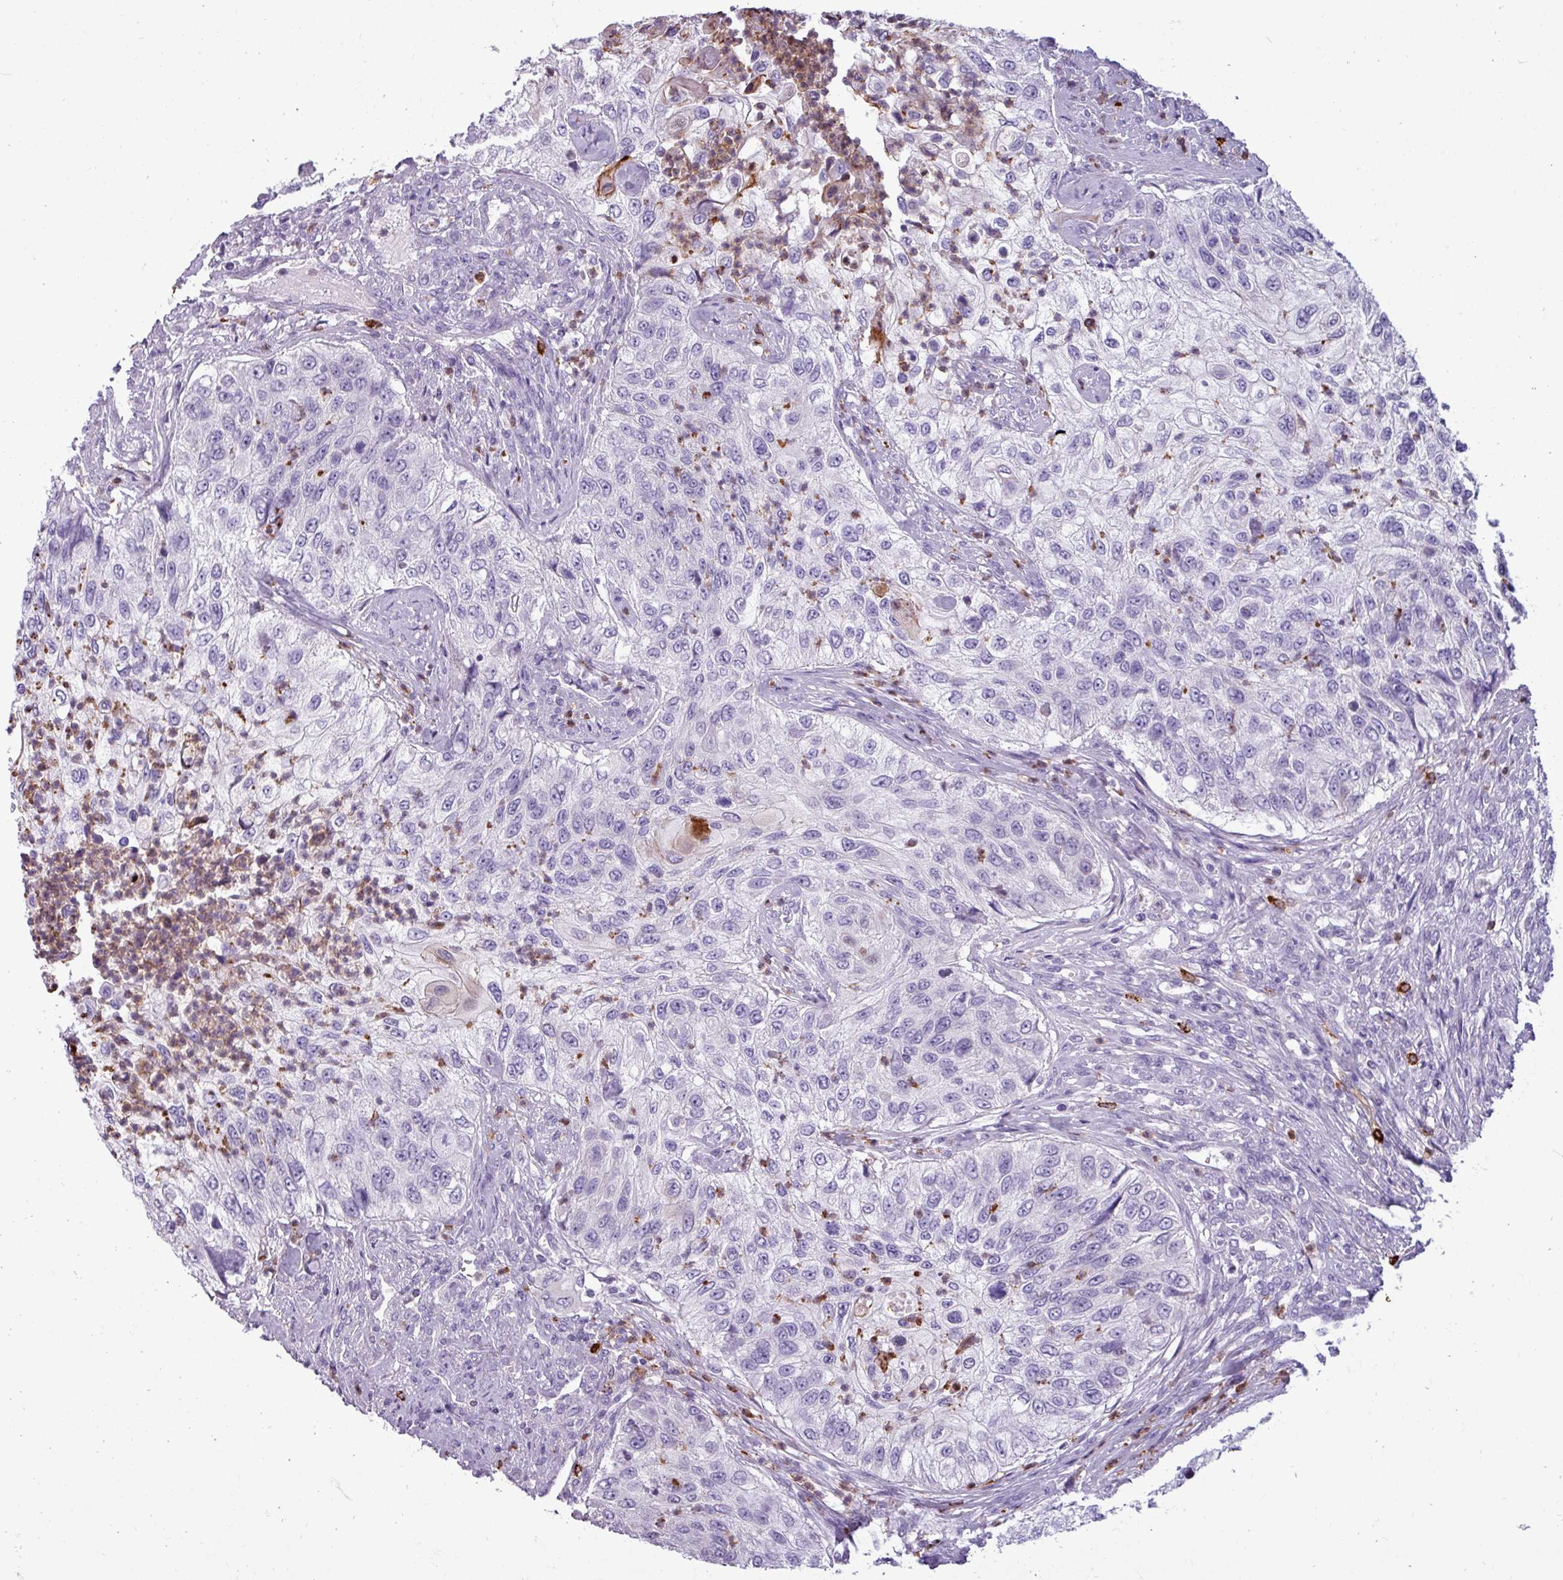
{"staining": {"intensity": "negative", "quantity": "none", "location": "none"}, "tissue": "urothelial cancer", "cell_type": "Tumor cells", "image_type": "cancer", "snomed": [{"axis": "morphology", "description": "Urothelial carcinoma, High grade"}, {"axis": "topography", "description": "Urinary bladder"}], "caption": "Immunohistochemical staining of human high-grade urothelial carcinoma reveals no significant staining in tumor cells.", "gene": "TRIM39", "patient": {"sex": "female", "age": 60}}